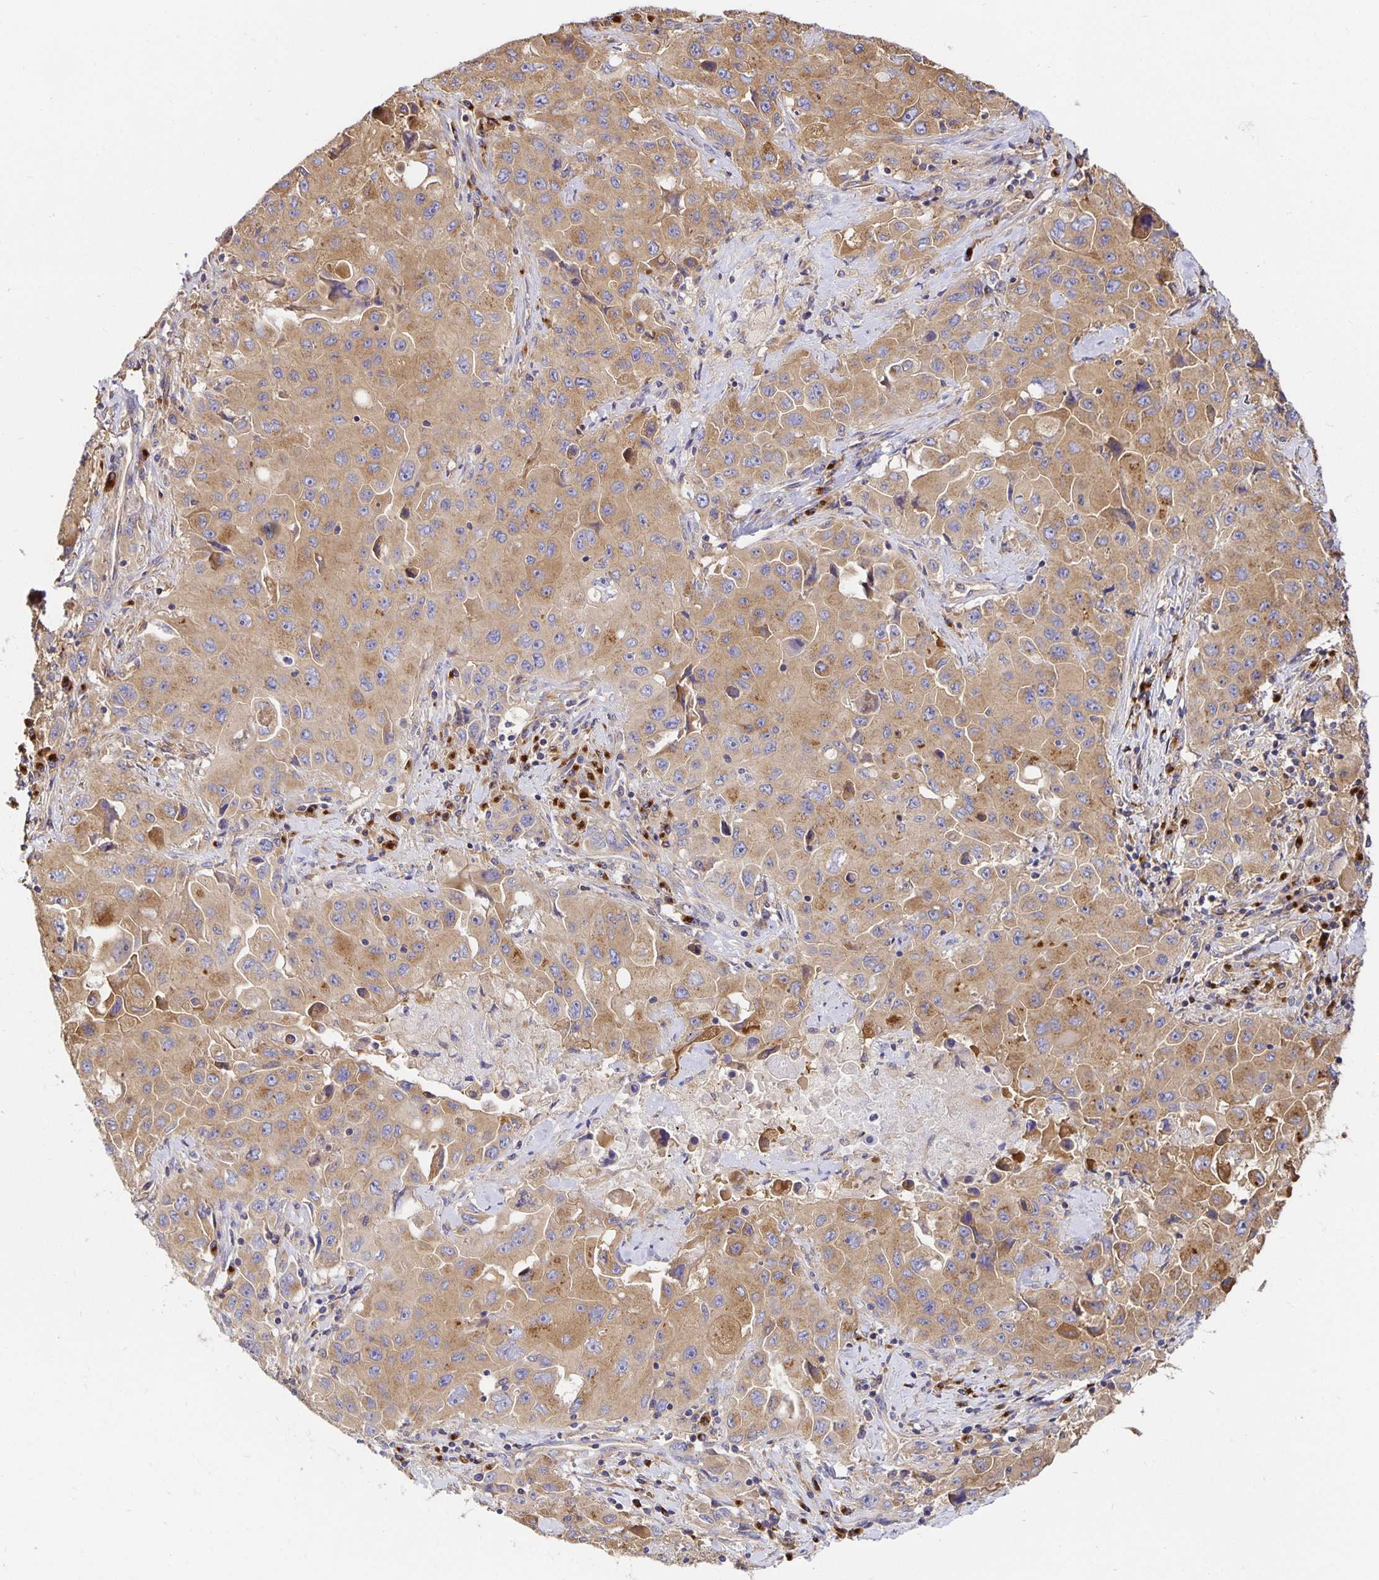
{"staining": {"intensity": "moderate", "quantity": ">75%", "location": "cytoplasmic/membranous"}, "tissue": "lung cancer", "cell_type": "Tumor cells", "image_type": "cancer", "snomed": [{"axis": "morphology", "description": "Squamous cell carcinoma, NOS"}, {"axis": "topography", "description": "Lung"}], "caption": "About >75% of tumor cells in lung squamous cell carcinoma exhibit moderate cytoplasmic/membranous protein positivity as visualized by brown immunohistochemical staining.", "gene": "USO1", "patient": {"sex": "male", "age": 63}}